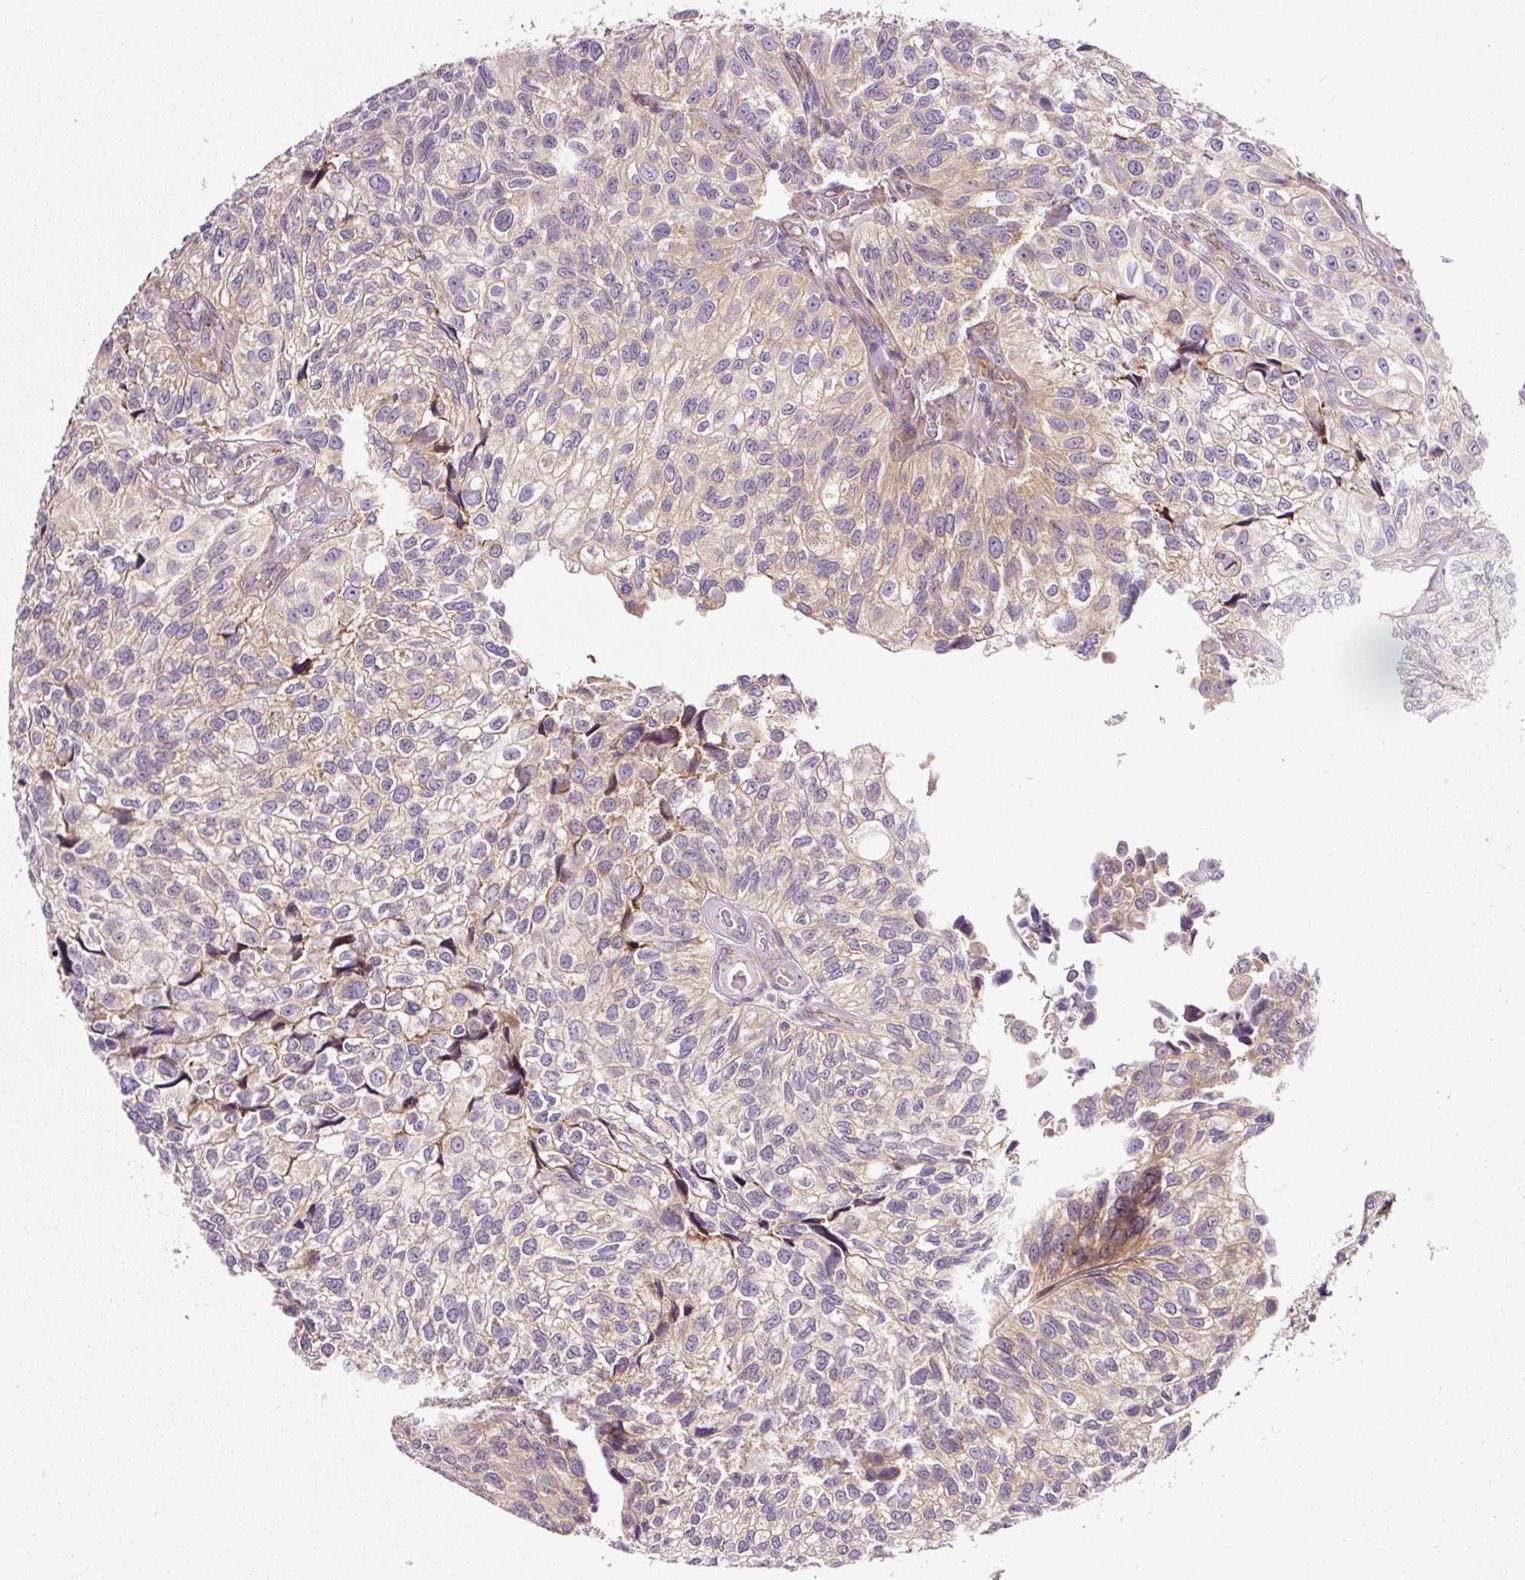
{"staining": {"intensity": "weak", "quantity": "25%-75%", "location": "cytoplasmic/membranous"}, "tissue": "urothelial cancer", "cell_type": "Tumor cells", "image_type": "cancer", "snomed": [{"axis": "morphology", "description": "Urothelial carcinoma, NOS"}, {"axis": "topography", "description": "Urinary bladder"}], "caption": "IHC micrograph of neoplastic tissue: human urothelial cancer stained using IHC reveals low levels of weak protein expression localized specifically in the cytoplasmic/membranous of tumor cells, appearing as a cytoplasmic/membranous brown color.", "gene": "RPL10A", "patient": {"sex": "male", "age": 87}}